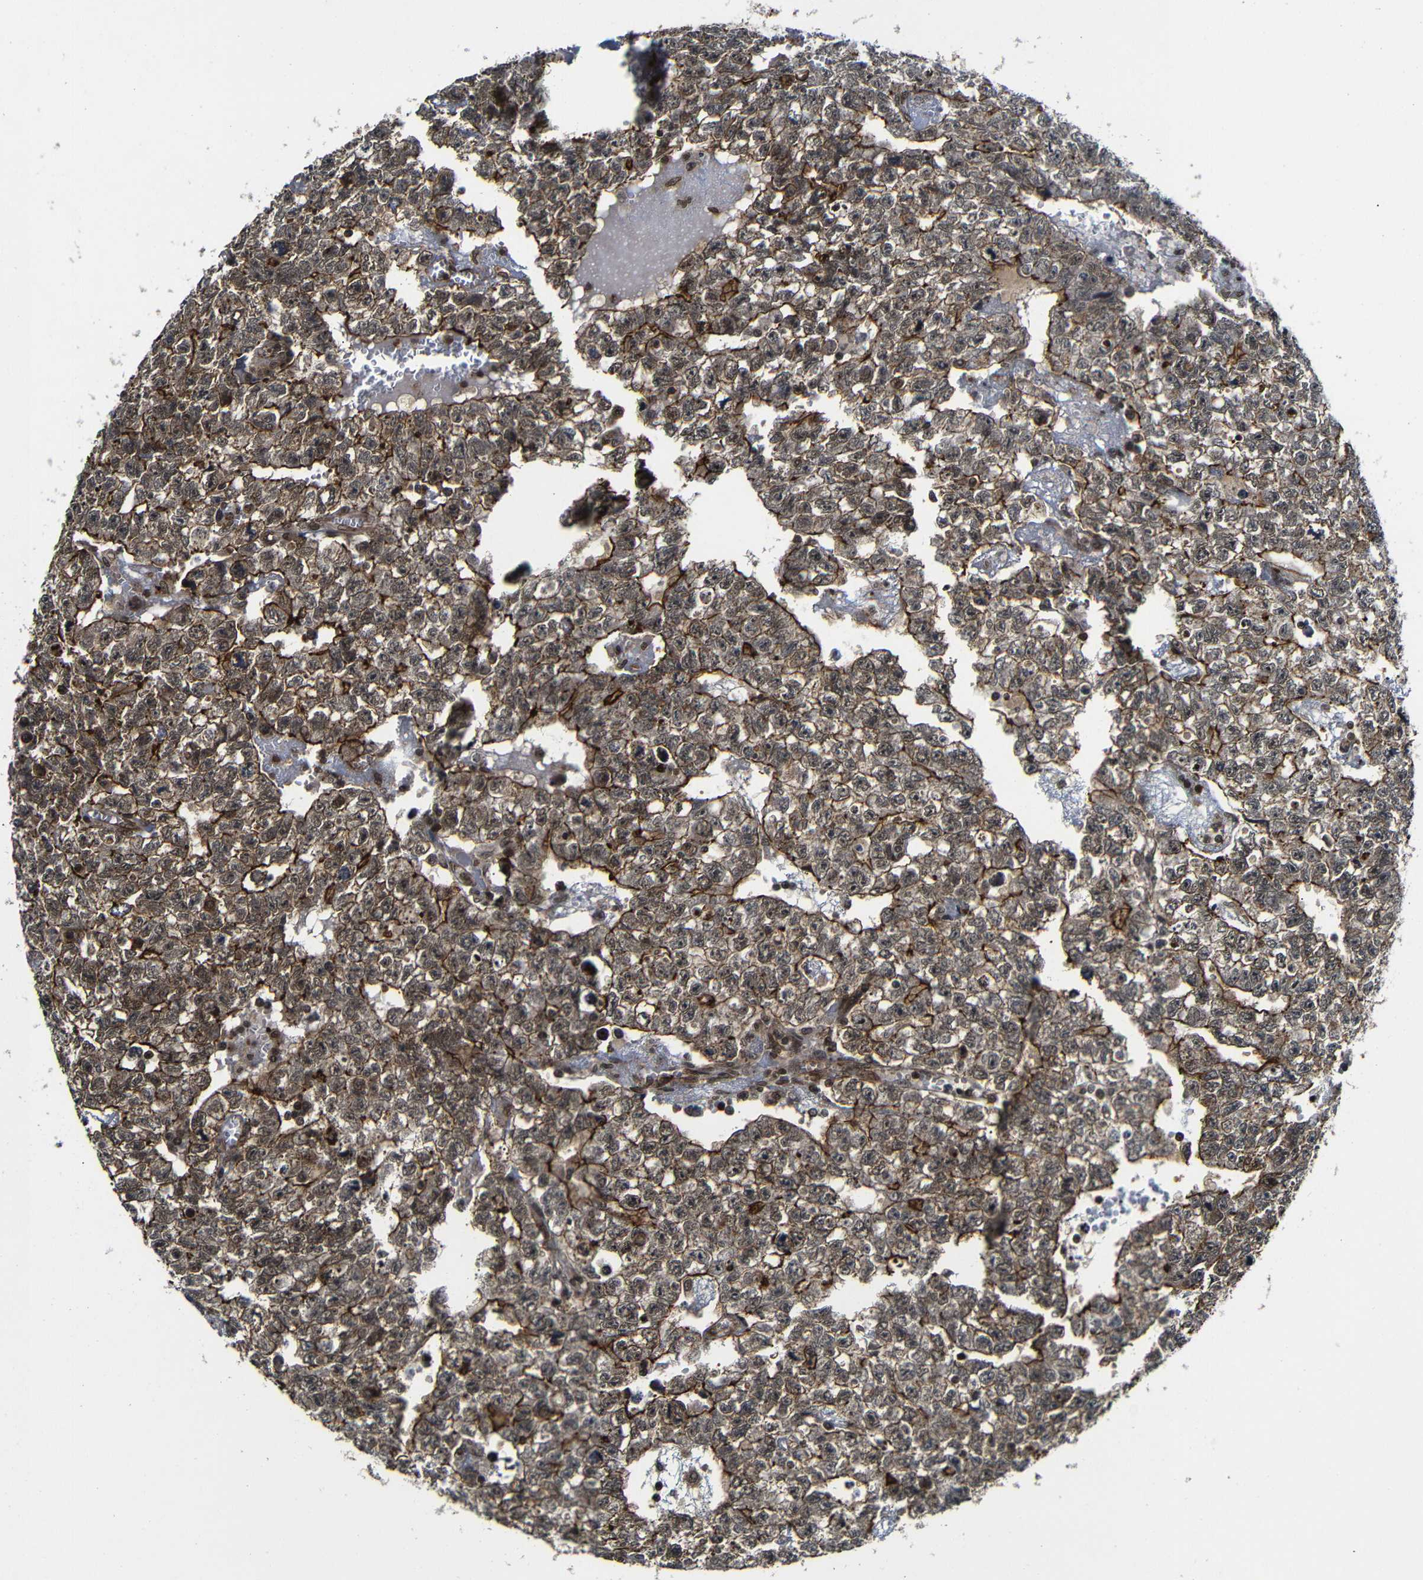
{"staining": {"intensity": "moderate", "quantity": ">75%", "location": "cytoplasmic/membranous"}, "tissue": "testis cancer", "cell_type": "Tumor cells", "image_type": "cancer", "snomed": [{"axis": "morphology", "description": "Seminoma, NOS"}, {"axis": "morphology", "description": "Carcinoma, Embryonal, NOS"}, {"axis": "topography", "description": "Testis"}], "caption": "Protein staining exhibits moderate cytoplasmic/membranous positivity in approximately >75% of tumor cells in seminoma (testis). The protein is stained brown, and the nuclei are stained in blue (DAB (3,3'-diaminobenzidine) IHC with brightfield microscopy, high magnification).", "gene": "NANOS1", "patient": {"sex": "male", "age": 38}}